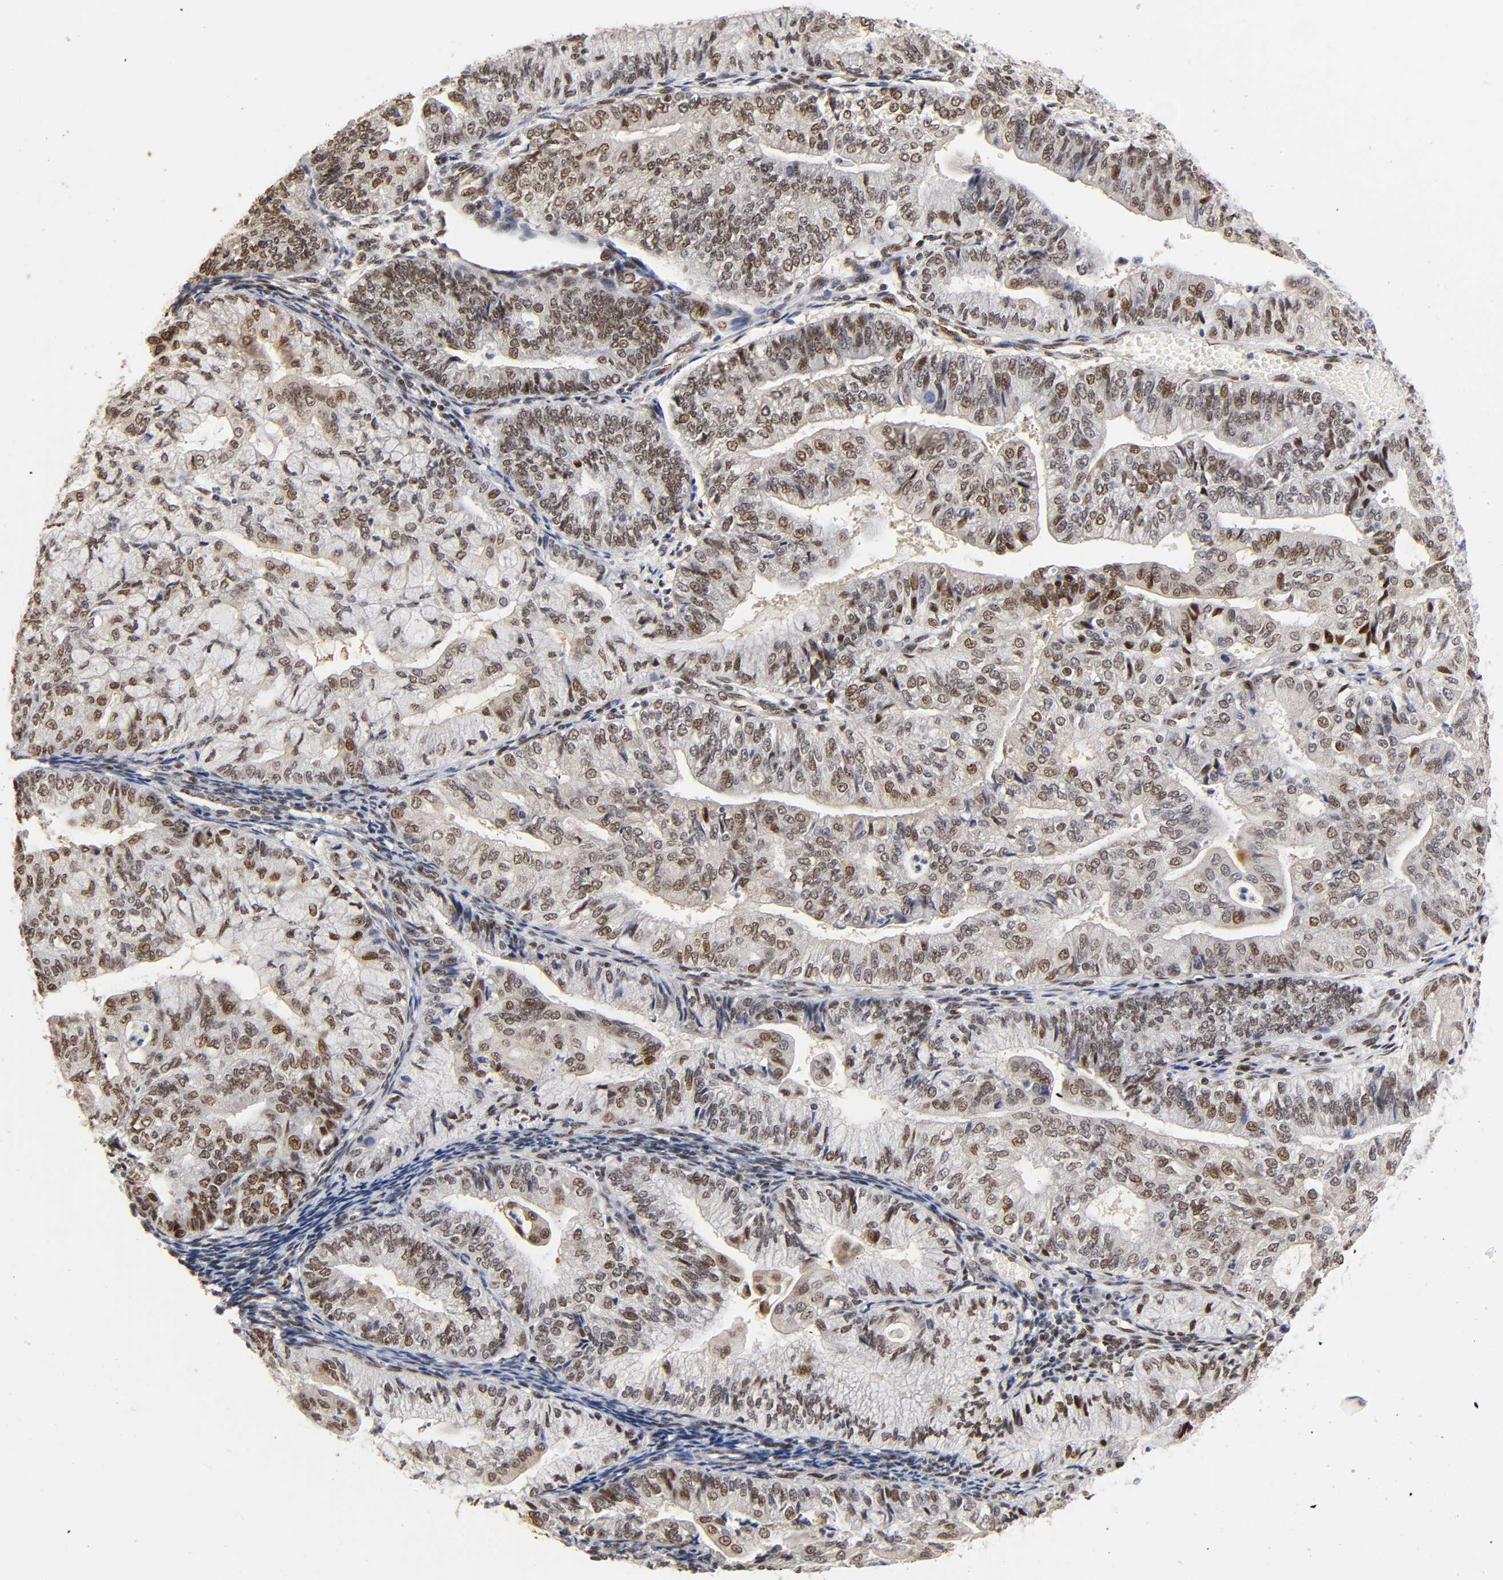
{"staining": {"intensity": "moderate", "quantity": "25%-75%", "location": "nuclear"}, "tissue": "endometrial cancer", "cell_type": "Tumor cells", "image_type": "cancer", "snomed": [{"axis": "morphology", "description": "Adenocarcinoma, NOS"}, {"axis": "topography", "description": "Endometrium"}], "caption": "Immunohistochemistry histopathology image of human endometrial cancer (adenocarcinoma) stained for a protein (brown), which displays medium levels of moderate nuclear expression in about 25%-75% of tumor cells.", "gene": "TP53RK", "patient": {"sex": "female", "age": 59}}